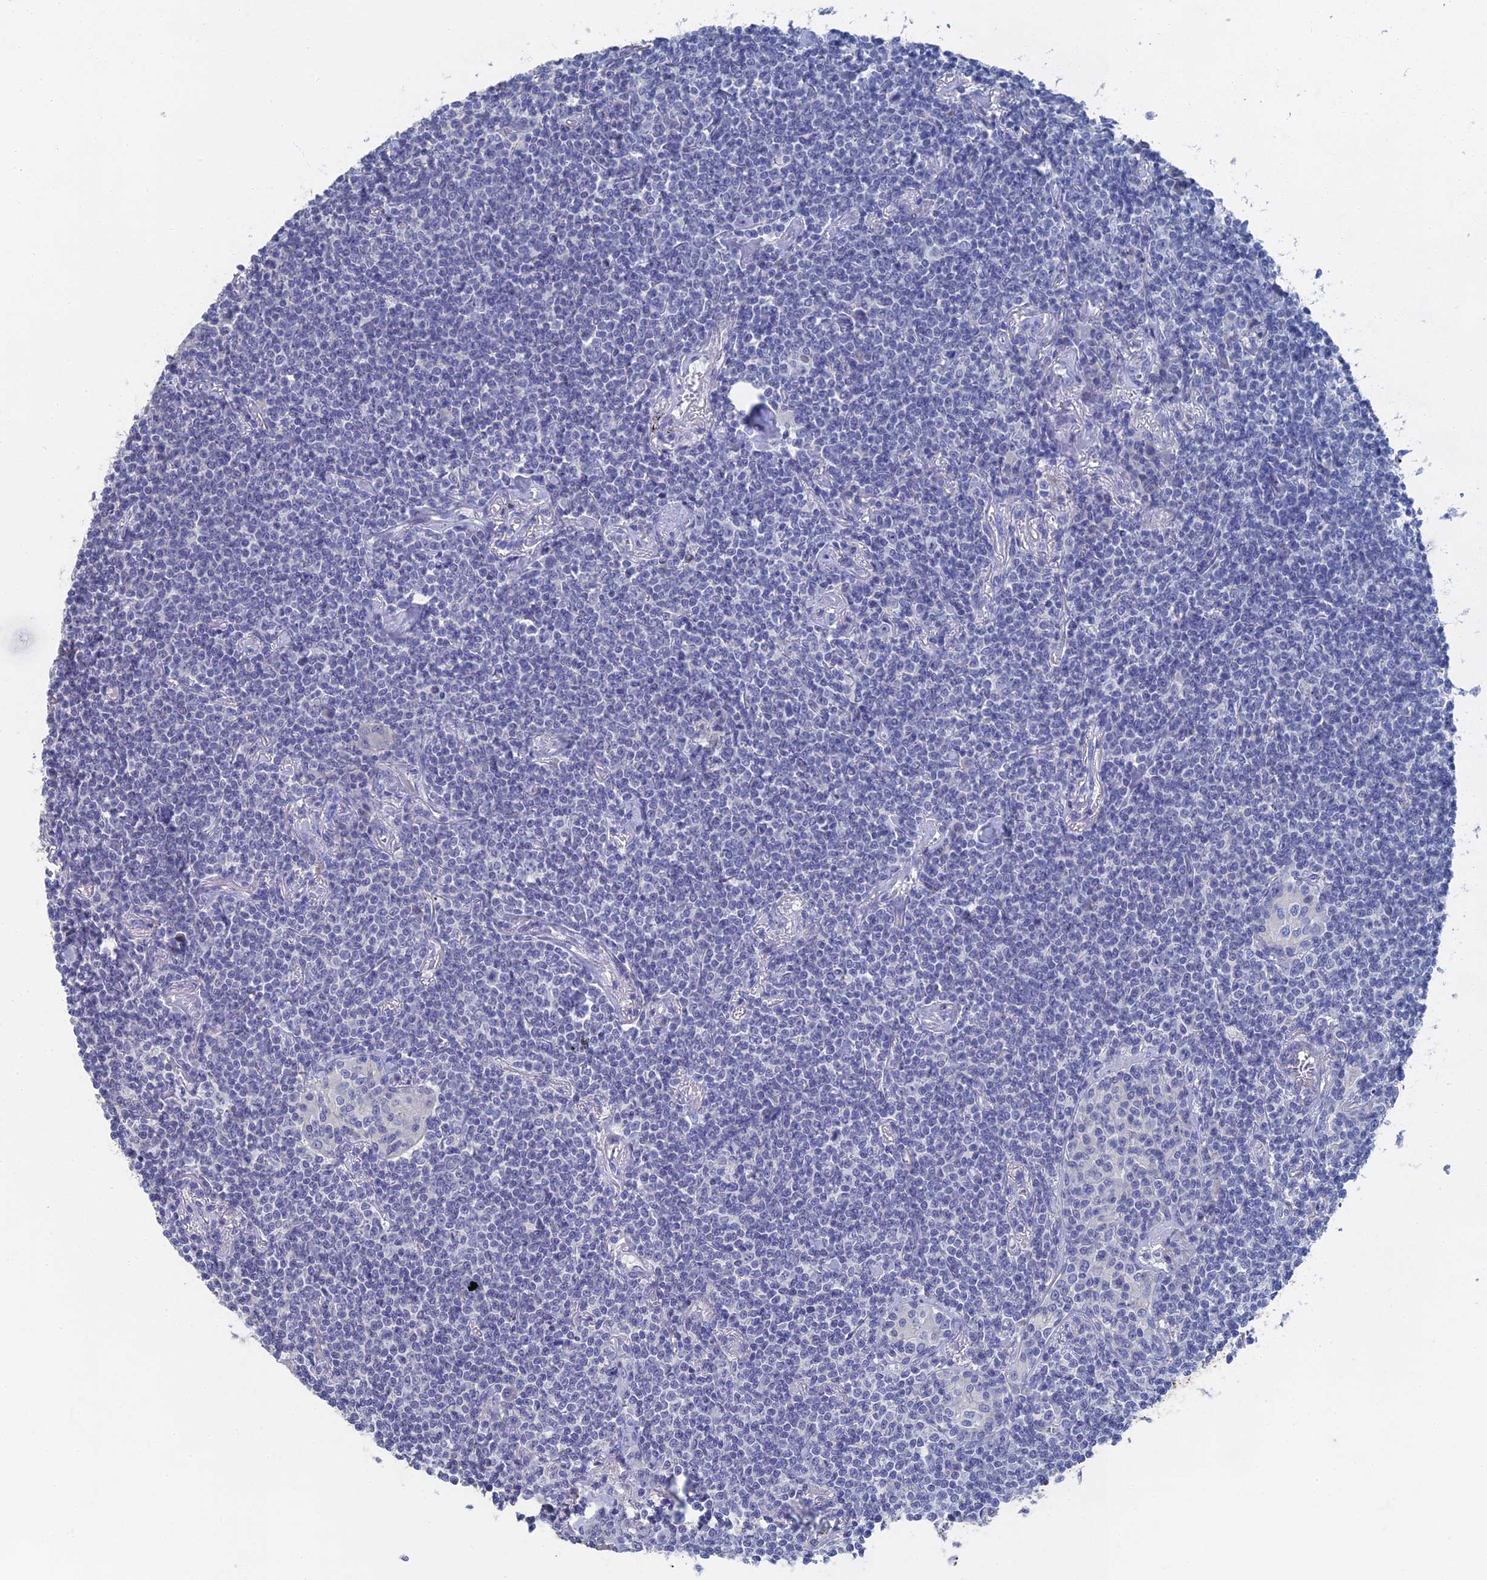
{"staining": {"intensity": "negative", "quantity": "none", "location": "none"}, "tissue": "lymphoma", "cell_type": "Tumor cells", "image_type": "cancer", "snomed": [{"axis": "morphology", "description": "Malignant lymphoma, non-Hodgkin's type, Low grade"}, {"axis": "topography", "description": "Lung"}], "caption": "Tumor cells are negative for protein expression in human malignant lymphoma, non-Hodgkin's type (low-grade). Brightfield microscopy of immunohistochemistry stained with DAB (brown) and hematoxylin (blue), captured at high magnification.", "gene": "GFAP", "patient": {"sex": "female", "age": 71}}